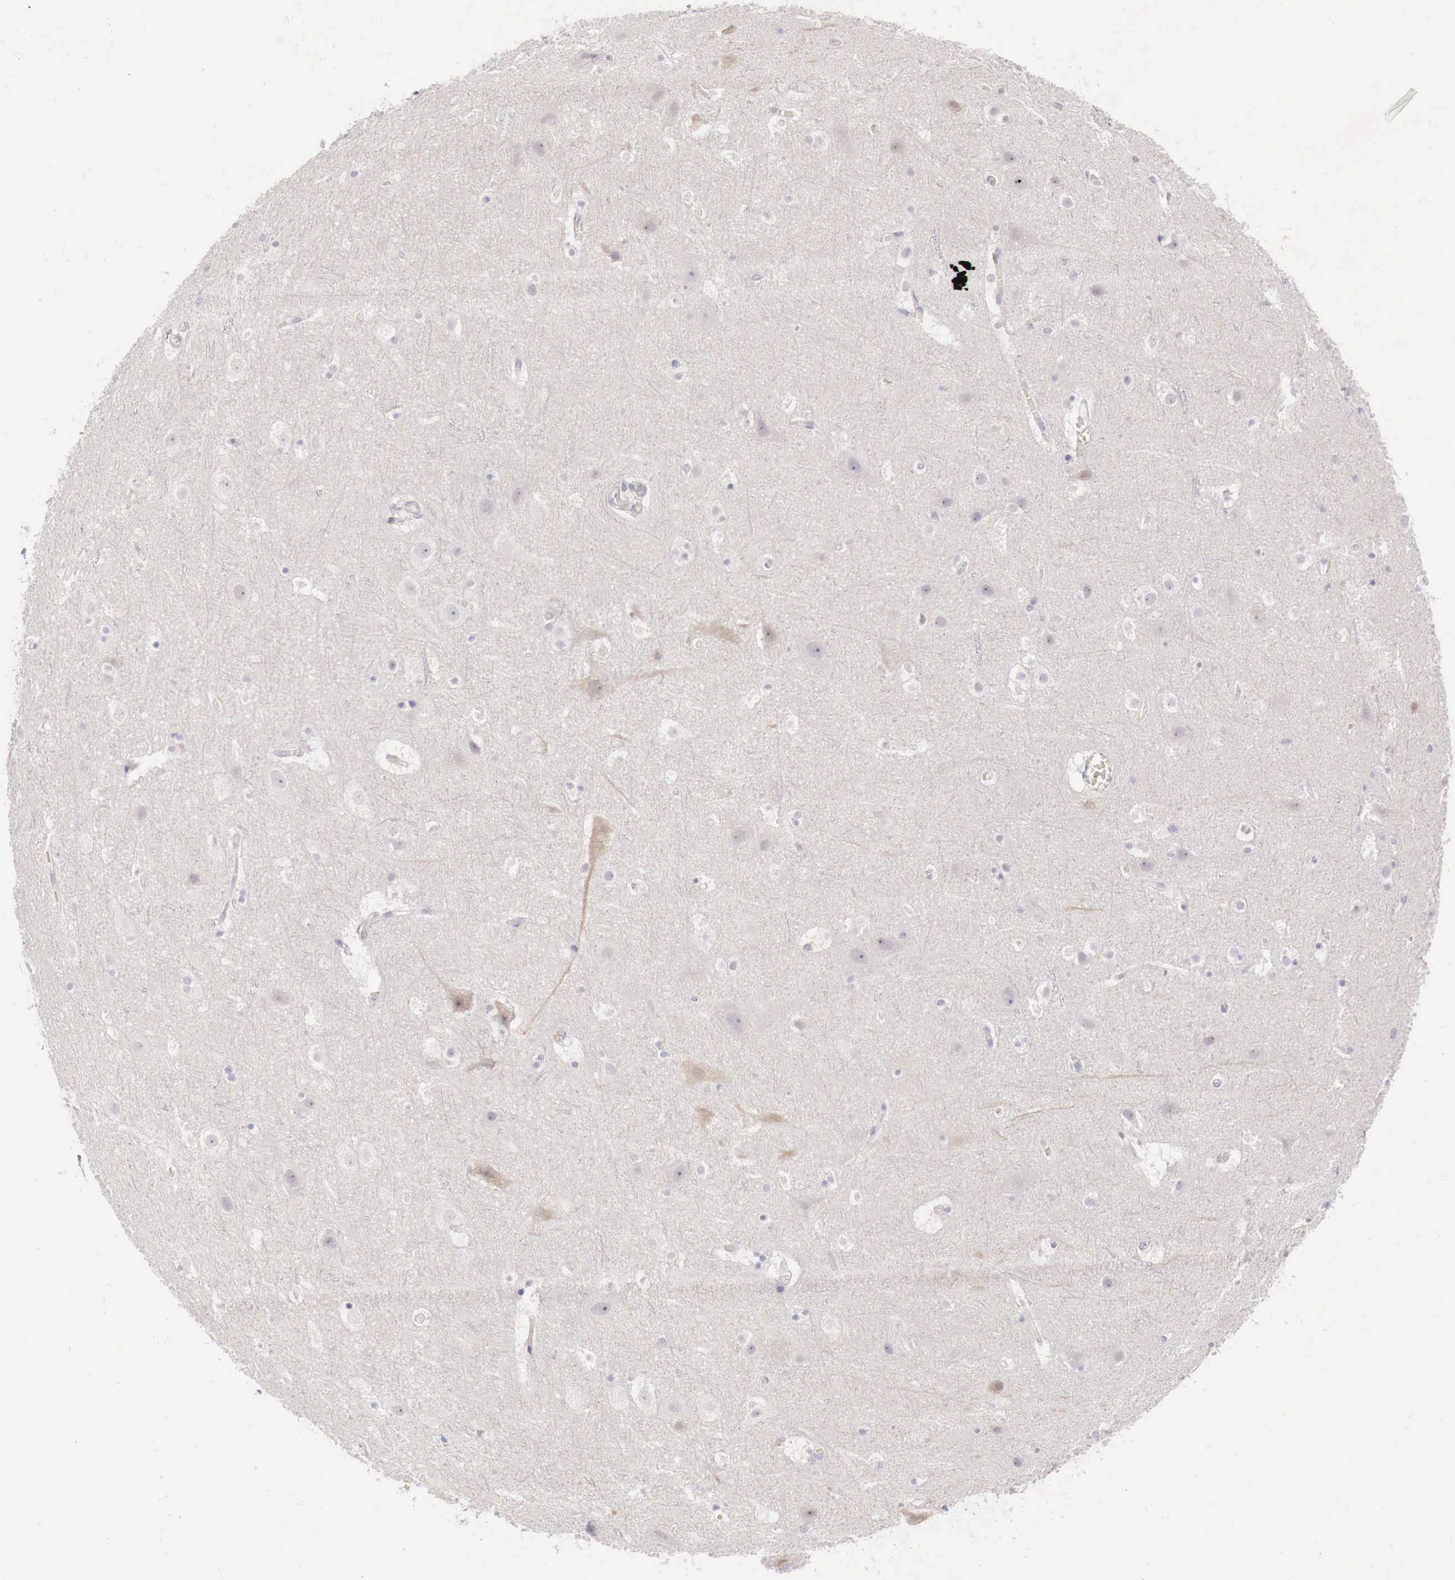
{"staining": {"intensity": "negative", "quantity": "none", "location": "none"}, "tissue": "cerebral cortex", "cell_type": "Endothelial cells", "image_type": "normal", "snomed": [{"axis": "morphology", "description": "Normal tissue, NOS"}, {"axis": "topography", "description": "Cerebral cortex"}], "caption": "IHC image of unremarkable cerebral cortex: cerebral cortex stained with DAB (3,3'-diaminobenzidine) reveals no significant protein staining in endothelial cells.", "gene": "GATA1", "patient": {"sex": "male", "age": 45}}